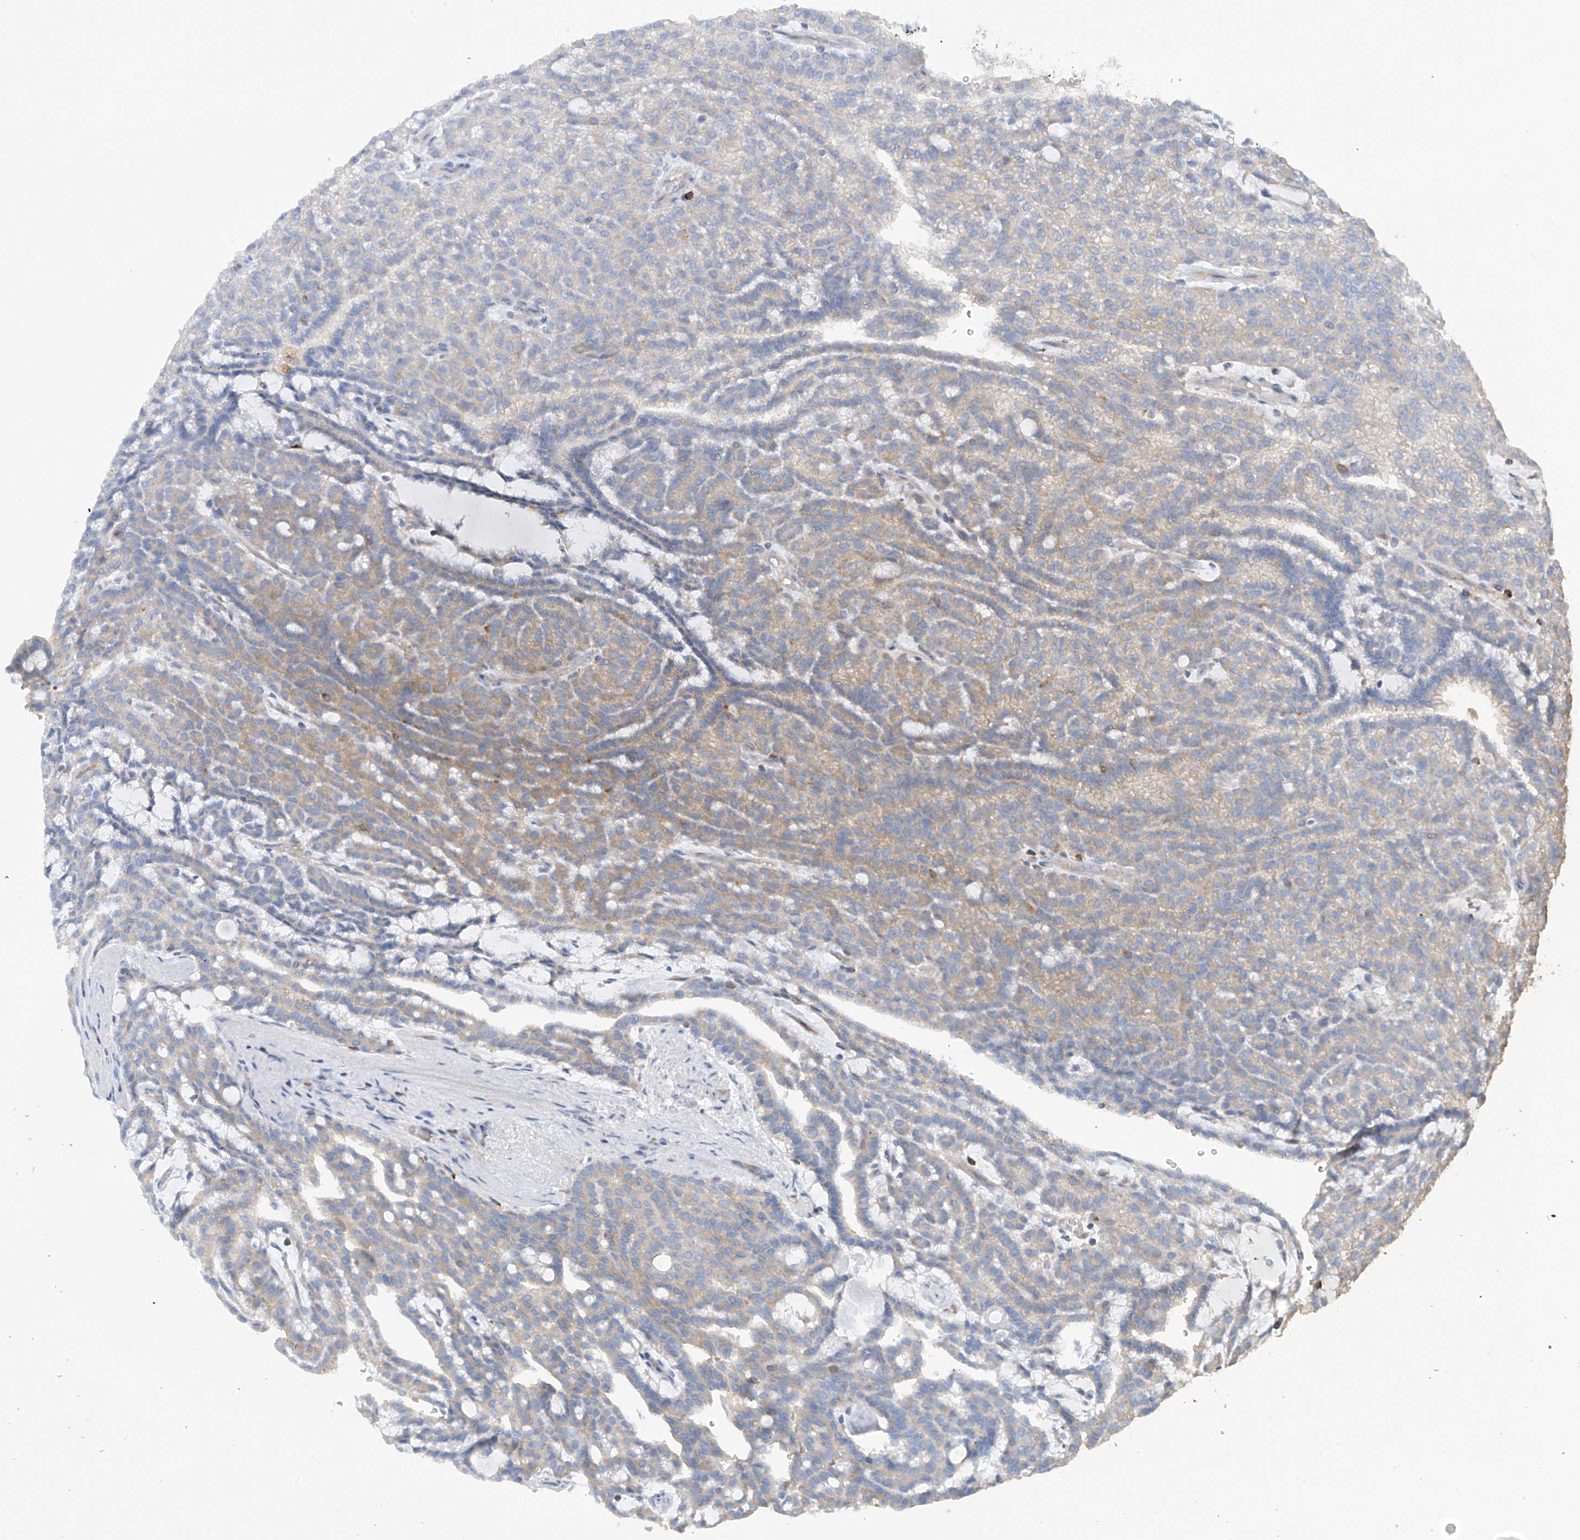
{"staining": {"intensity": "moderate", "quantity": "<25%", "location": "cytoplasmic/membranous"}, "tissue": "renal cancer", "cell_type": "Tumor cells", "image_type": "cancer", "snomed": [{"axis": "morphology", "description": "Adenocarcinoma, NOS"}, {"axis": "topography", "description": "Kidney"}], "caption": "Adenocarcinoma (renal) tissue shows moderate cytoplasmic/membranous staining in approximately <25% of tumor cells", "gene": "PHACTR2", "patient": {"sex": "male", "age": 63}}